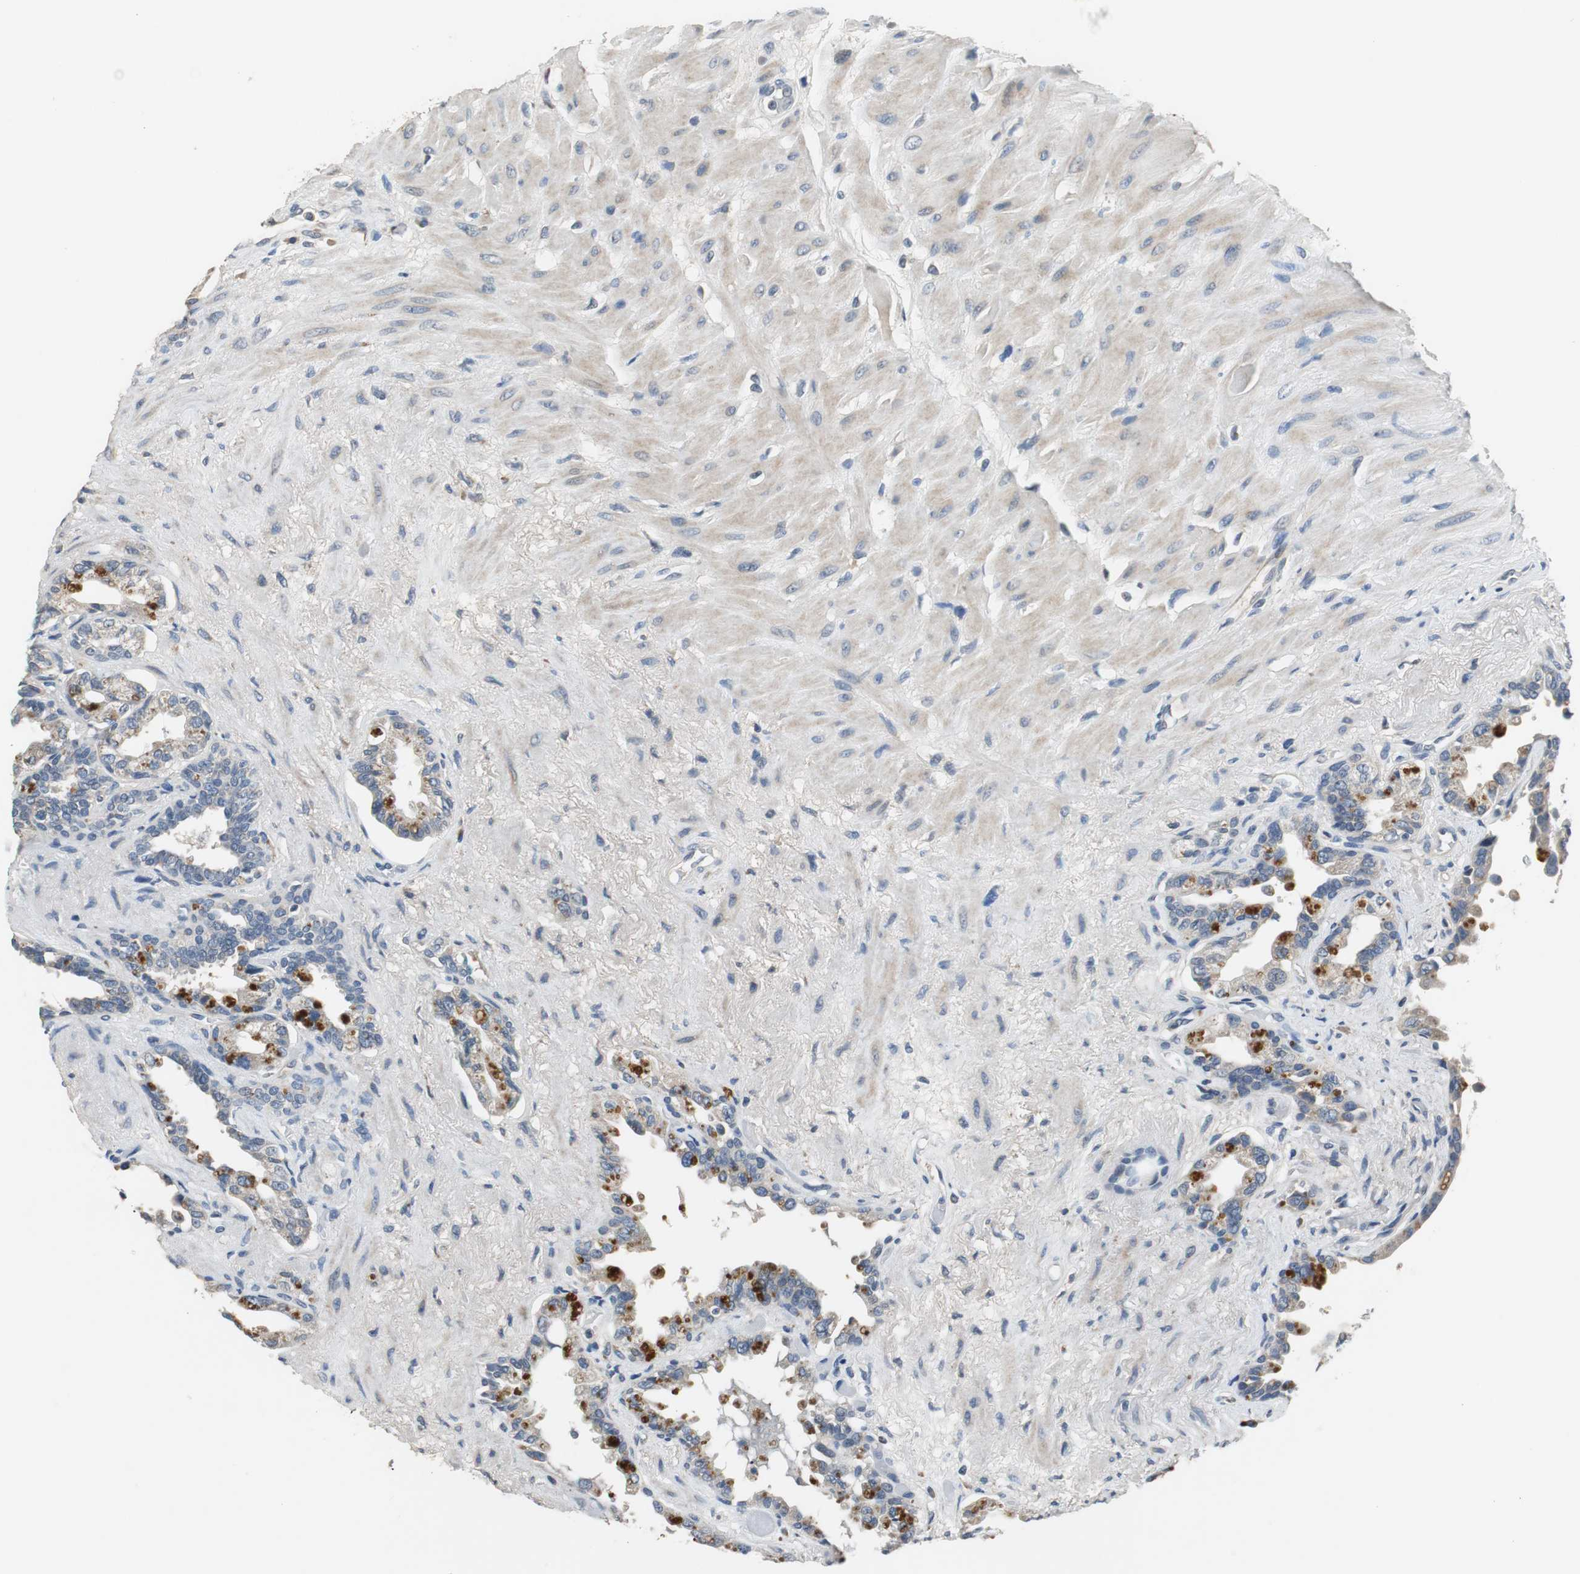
{"staining": {"intensity": "strong", "quantity": "<25%", "location": "cytoplasmic/membranous"}, "tissue": "seminal vesicle", "cell_type": "Glandular cells", "image_type": "normal", "snomed": [{"axis": "morphology", "description": "Normal tissue, NOS"}, {"axis": "topography", "description": "Seminal veicle"}], "caption": "Immunohistochemical staining of unremarkable human seminal vesicle displays strong cytoplasmic/membranous protein expression in approximately <25% of glandular cells. Using DAB (3,3'-diaminobenzidine) (brown) and hematoxylin (blue) stains, captured at high magnification using brightfield microscopy.", "gene": "MTIF2", "patient": {"sex": "male", "age": 61}}